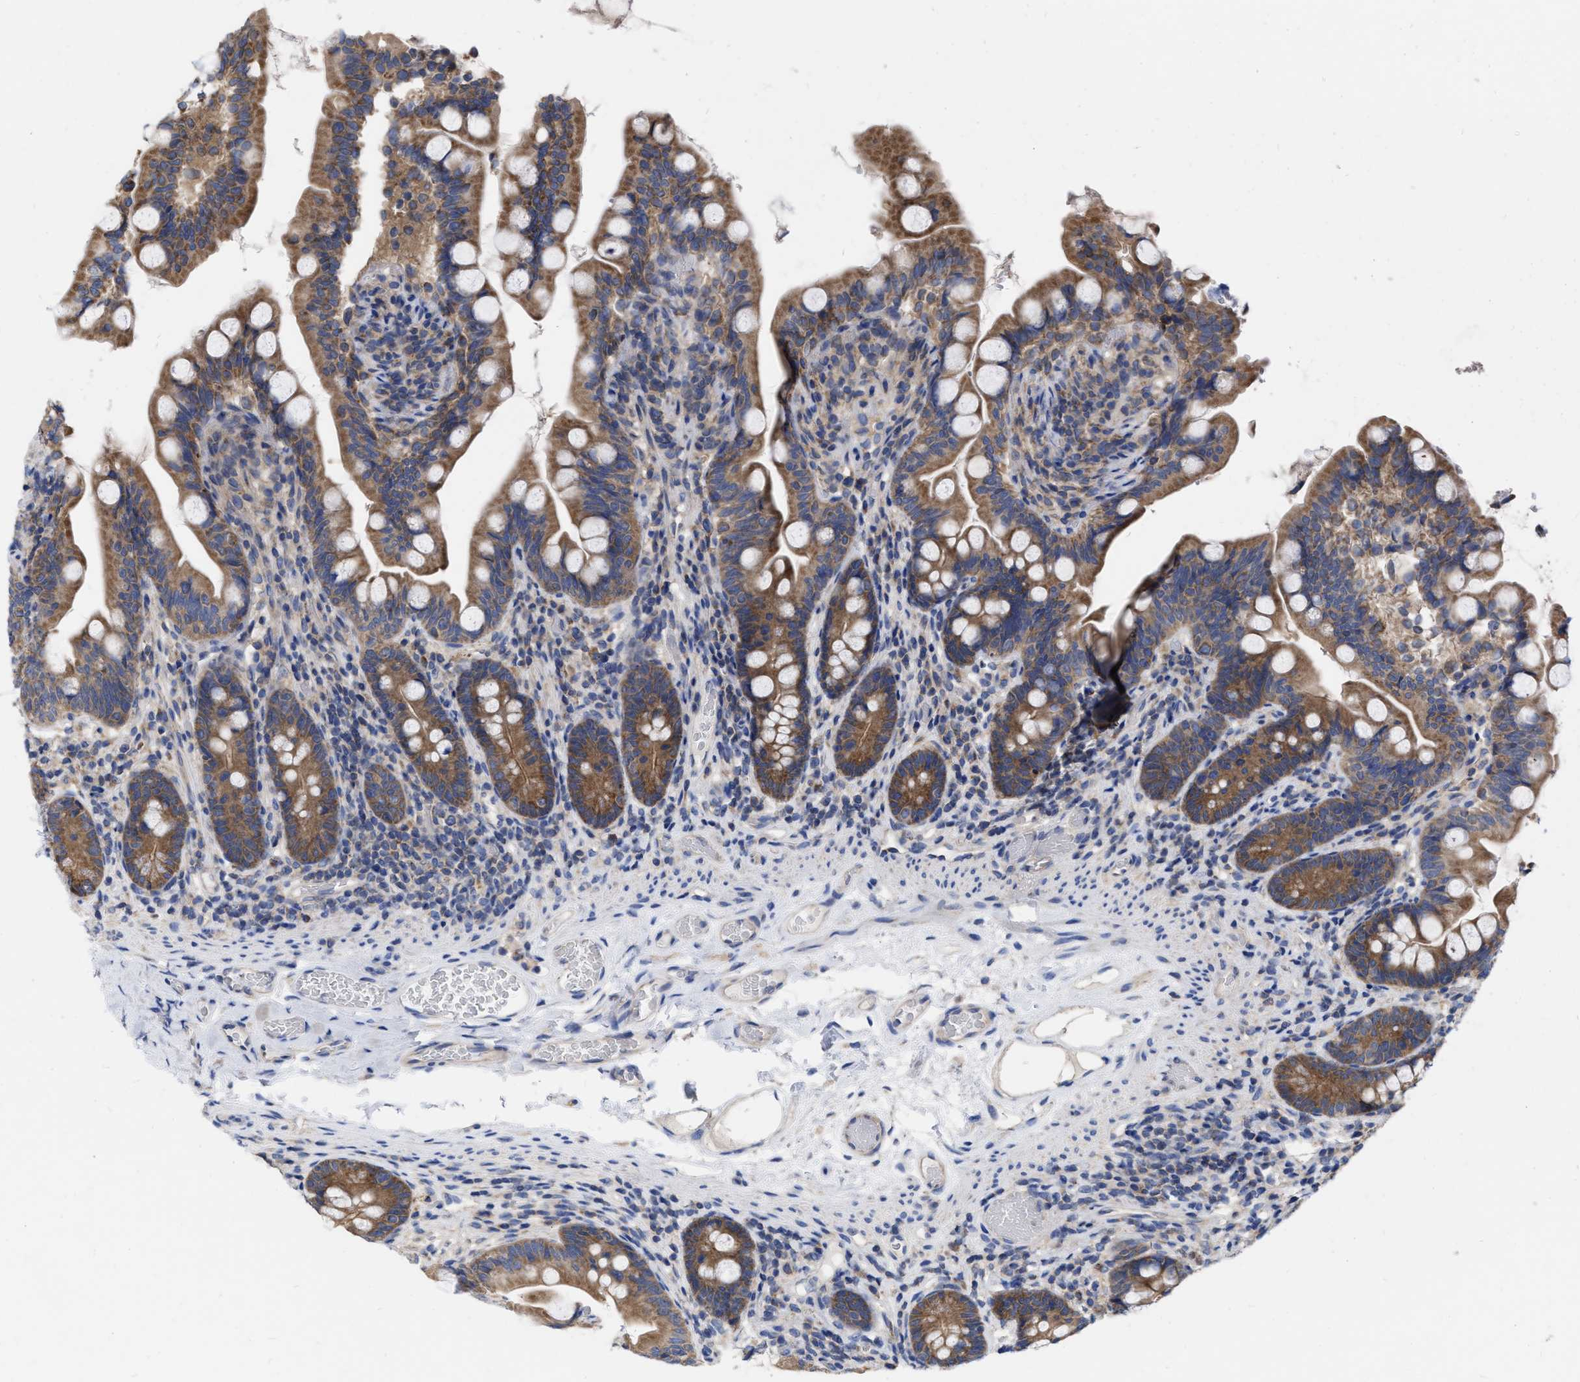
{"staining": {"intensity": "moderate", "quantity": ">75%", "location": "cytoplasmic/membranous"}, "tissue": "small intestine", "cell_type": "Glandular cells", "image_type": "normal", "snomed": [{"axis": "morphology", "description": "Normal tissue, NOS"}, {"axis": "topography", "description": "Small intestine"}], "caption": "This photomicrograph exhibits unremarkable small intestine stained with immunohistochemistry (IHC) to label a protein in brown. The cytoplasmic/membranous of glandular cells show moderate positivity for the protein. Nuclei are counter-stained blue.", "gene": "CDKN2C", "patient": {"sex": "female", "age": 56}}